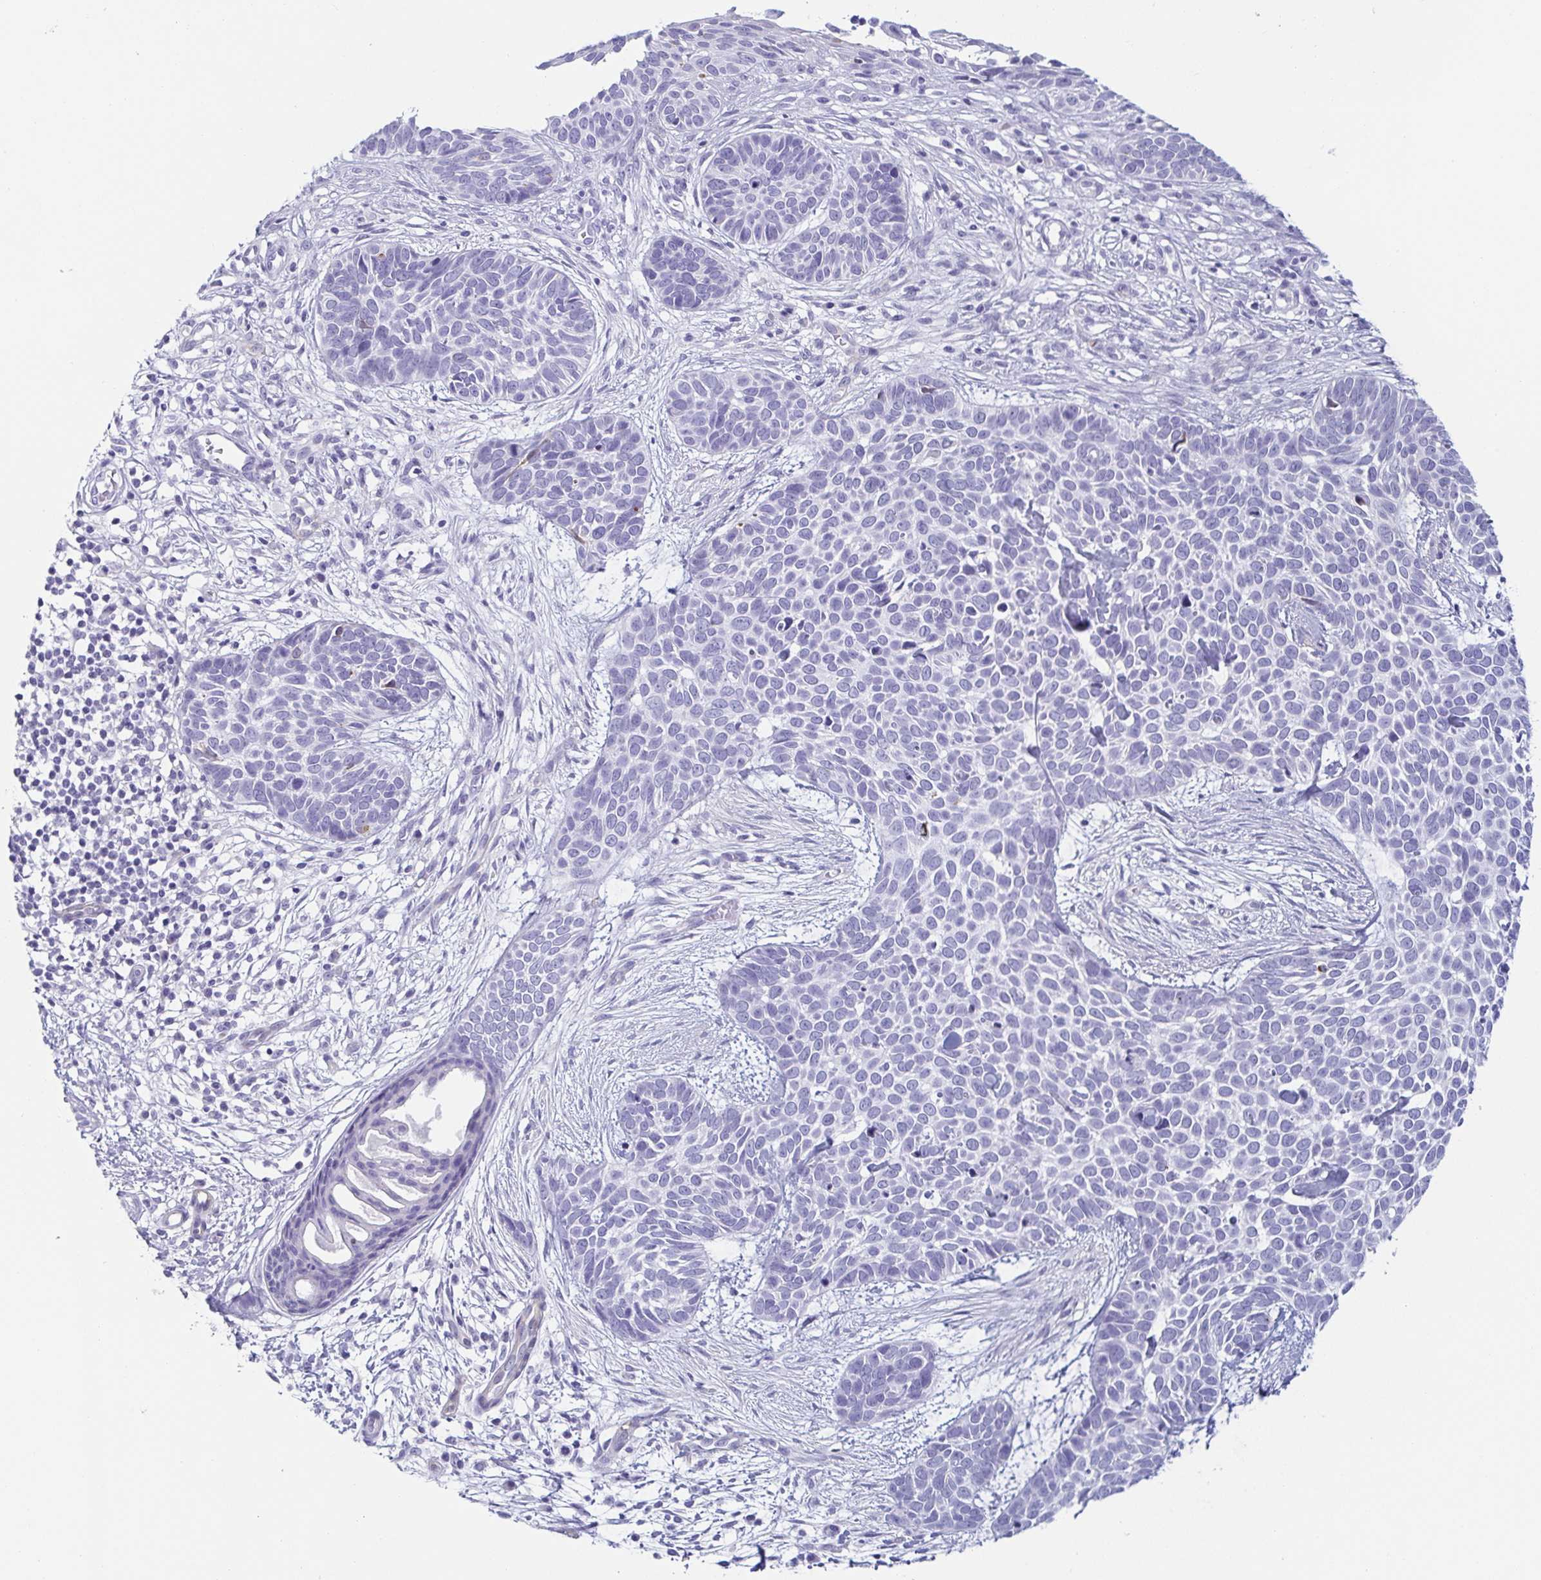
{"staining": {"intensity": "negative", "quantity": "none", "location": "none"}, "tissue": "skin cancer", "cell_type": "Tumor cells", "image_type": "cancer", "snomed": [{"axis": "morphology", "description": "Basal cell carcinoma"}, {"axis": "topography", "description": "Skin"}], "caption": "Immunohistochemistry (IHC) of human skin cancer shows no staining in tumor cells. (Immunohistochemistry, brightfield microscopy, high magnification).", "gene": "PRR27", "patient": {"sex": "male", "age": 69}}